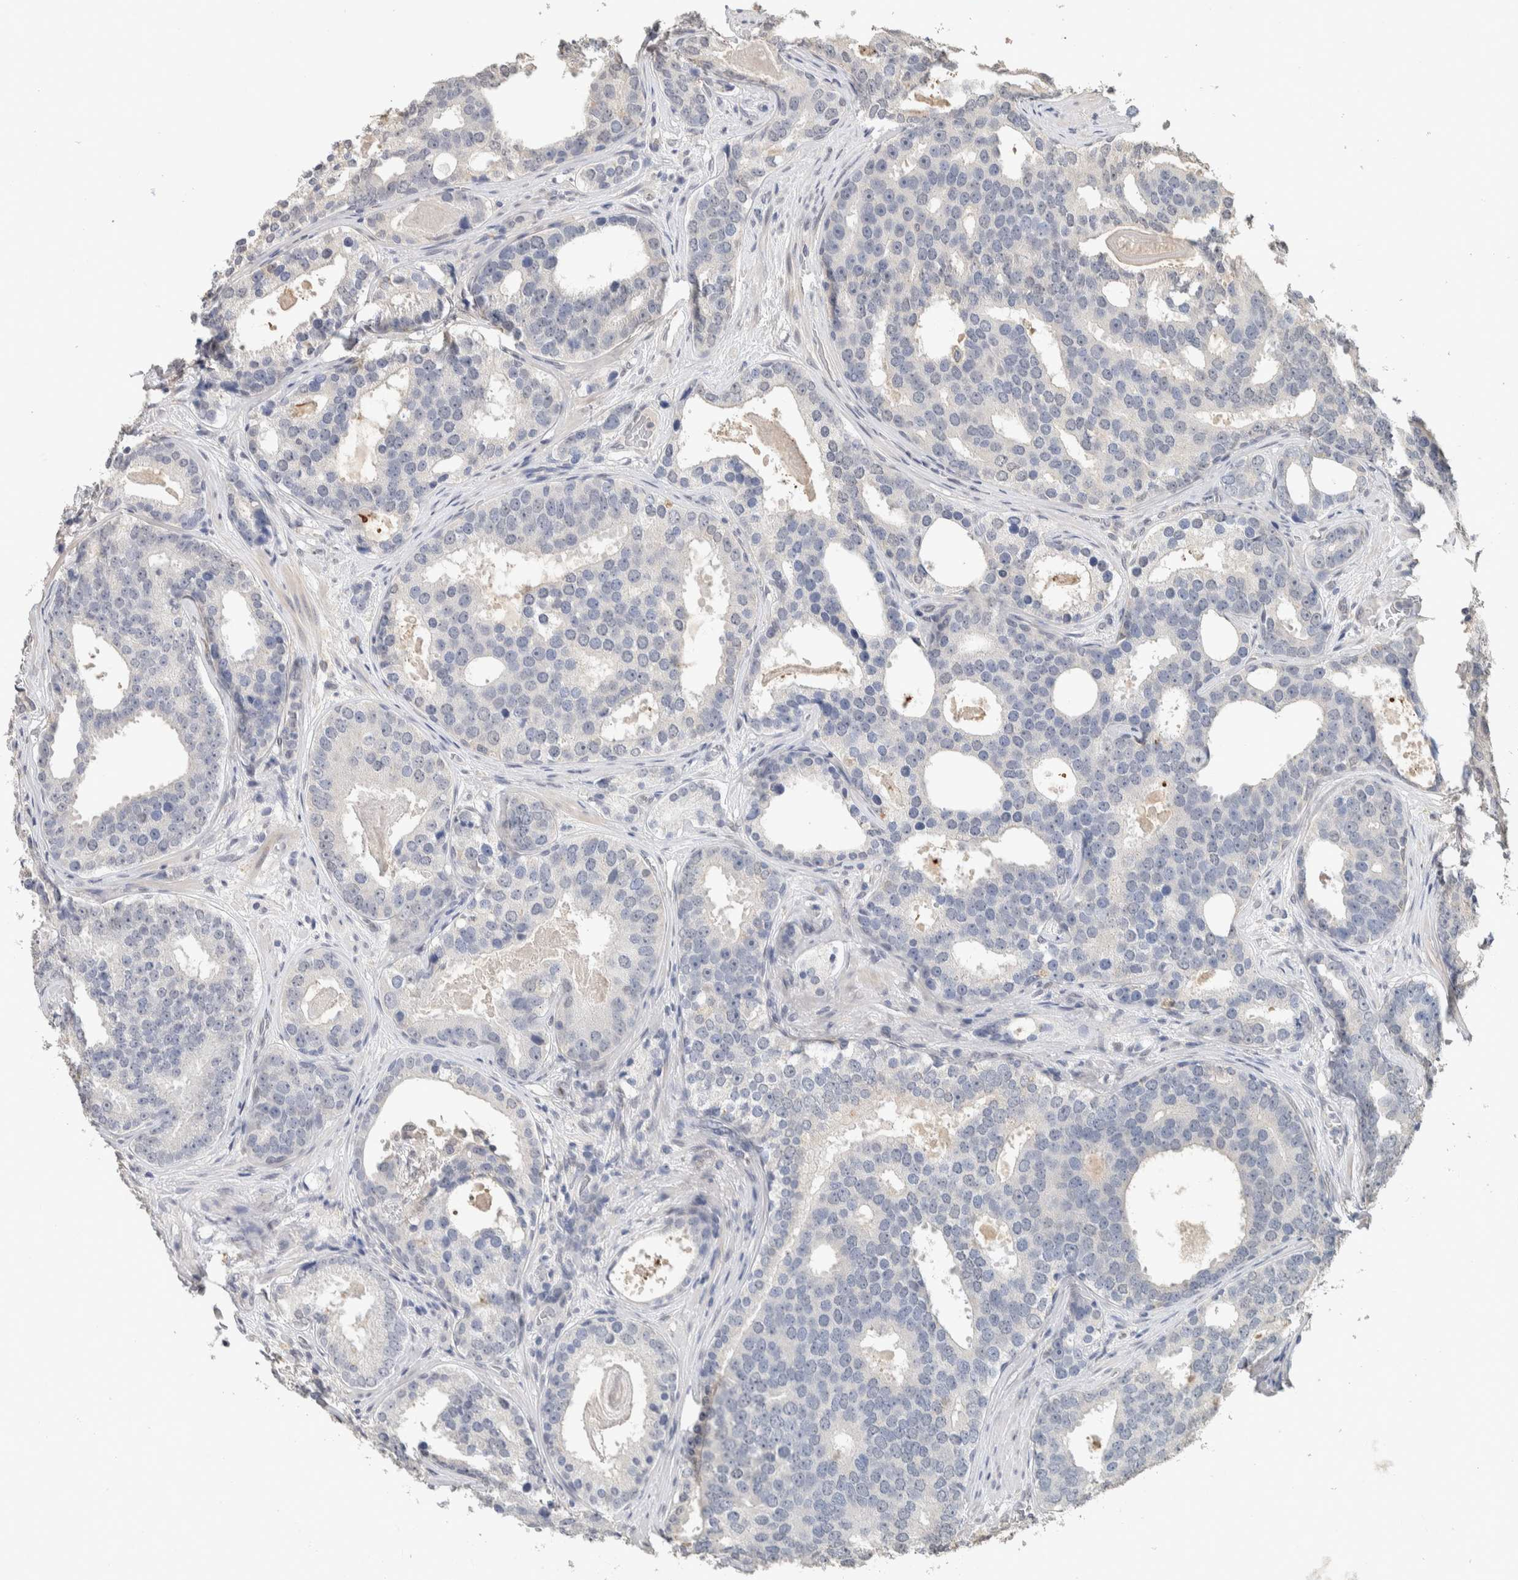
{"staining": {"intensity": "negative", "quantity": "none", "location": "none"}, "tissue": "prostate cancer", "cell_type": "Tumor cells", "image_type": "cancer", "snomed": [{"axis": "morphology", "description": "Adenocarcinoma, High grade"}, {"axis": "topography", "description": "Prostate"}], "caption": "Prostate high-grade adenocarcinoma was stained to show a protein in brown. There is no significant expression in tumor cells.", "gene": "CYSRT1", "patient": {"sex": "male", "age": 60}}